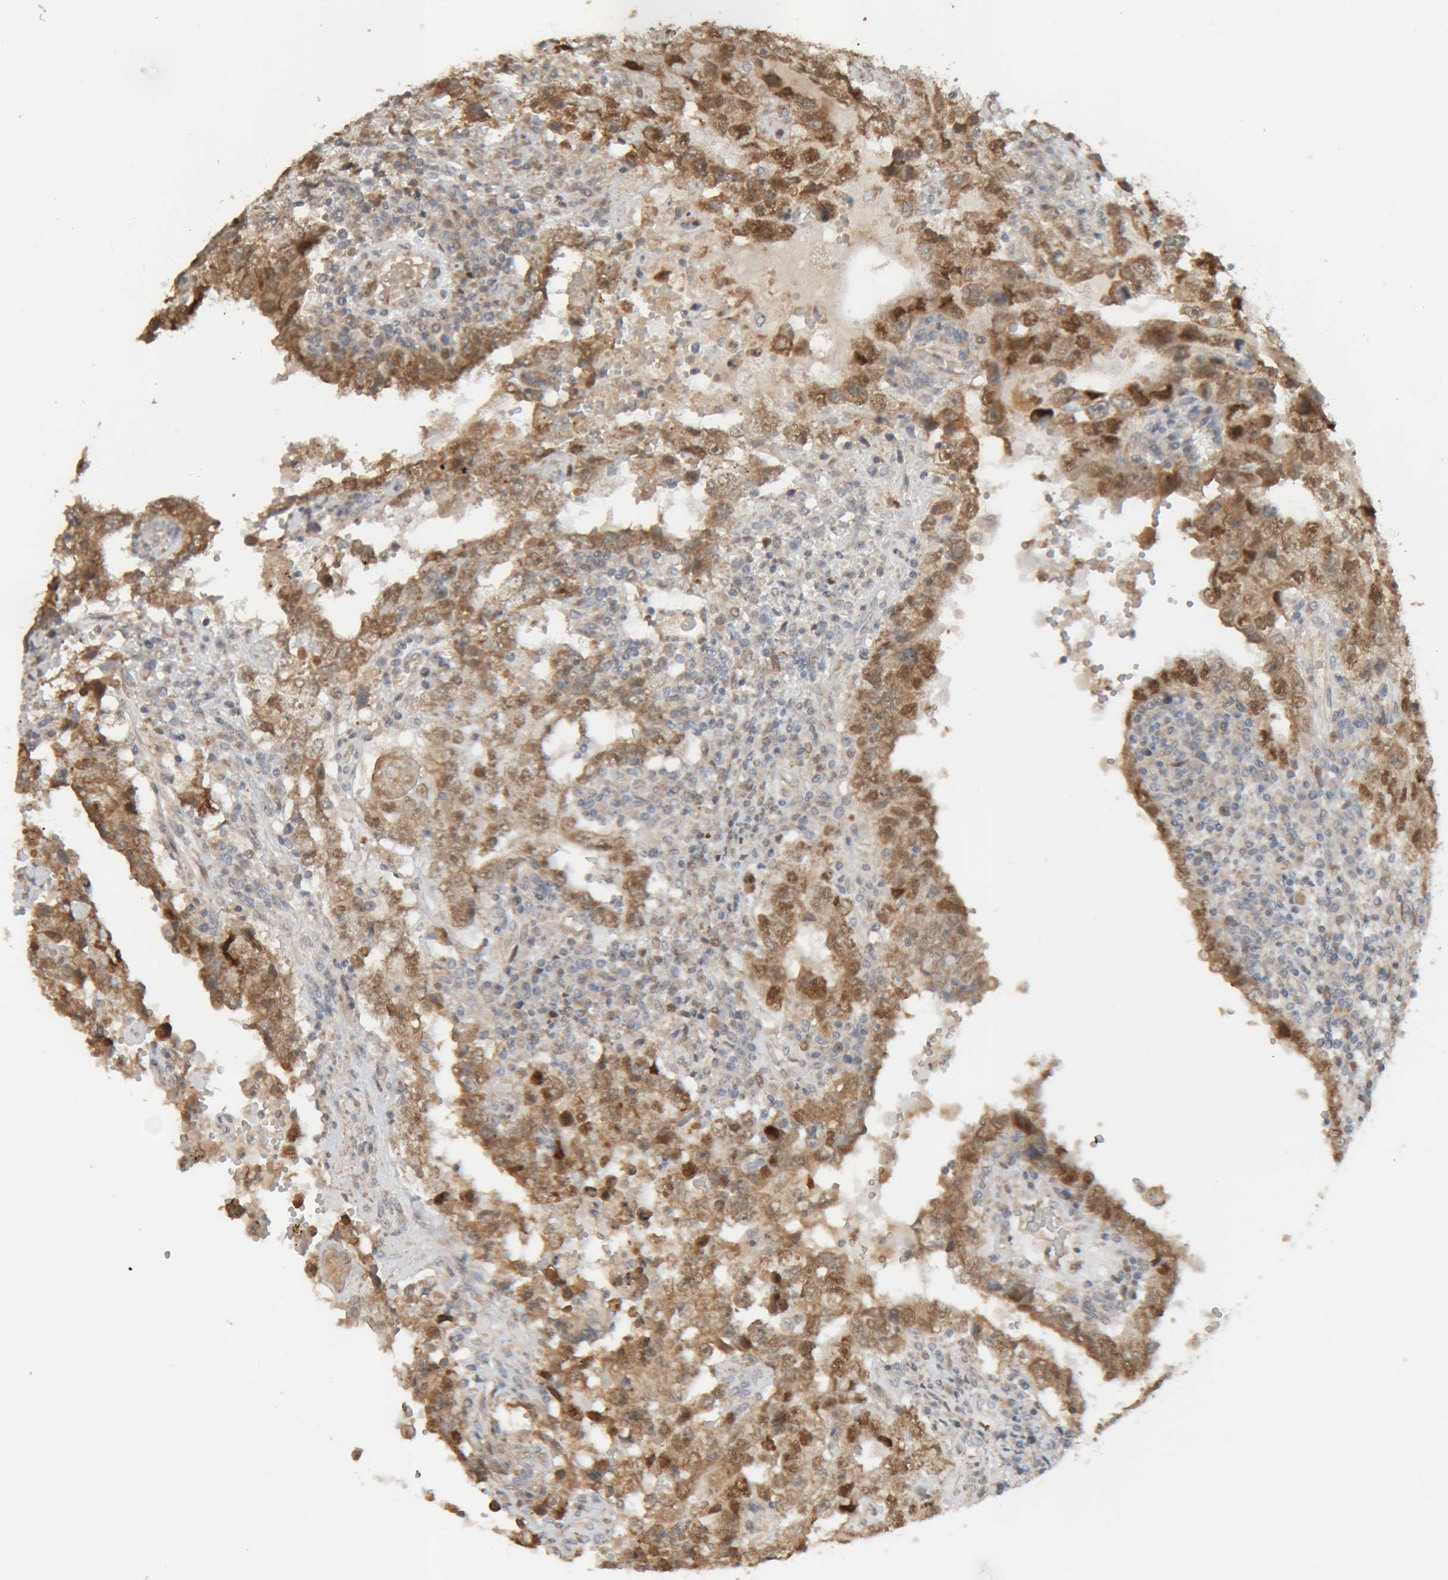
{"staining": {"intensity": "moderate", "quantity": ">75%", "location": "cytoplasmic/membranous"}, "tissue": "testis cancer", "cell_type": "Tumor cells", "image_type": "cancer", "snomed": [{"axis": "morphology", "description": "Carcinoma, Embryonal, NOS"}, {"axis": "topography", "description": "Testis"}], "caption": "Immunohistochemistry (IHC) (DAB) staining of human testis embryonal carcinoma displays moderate cytoplasmic/membranous protein positivity in about >75% of tumor cells.", "gene": "GINS4", "patient": {"sex": "male", "age": 26}}